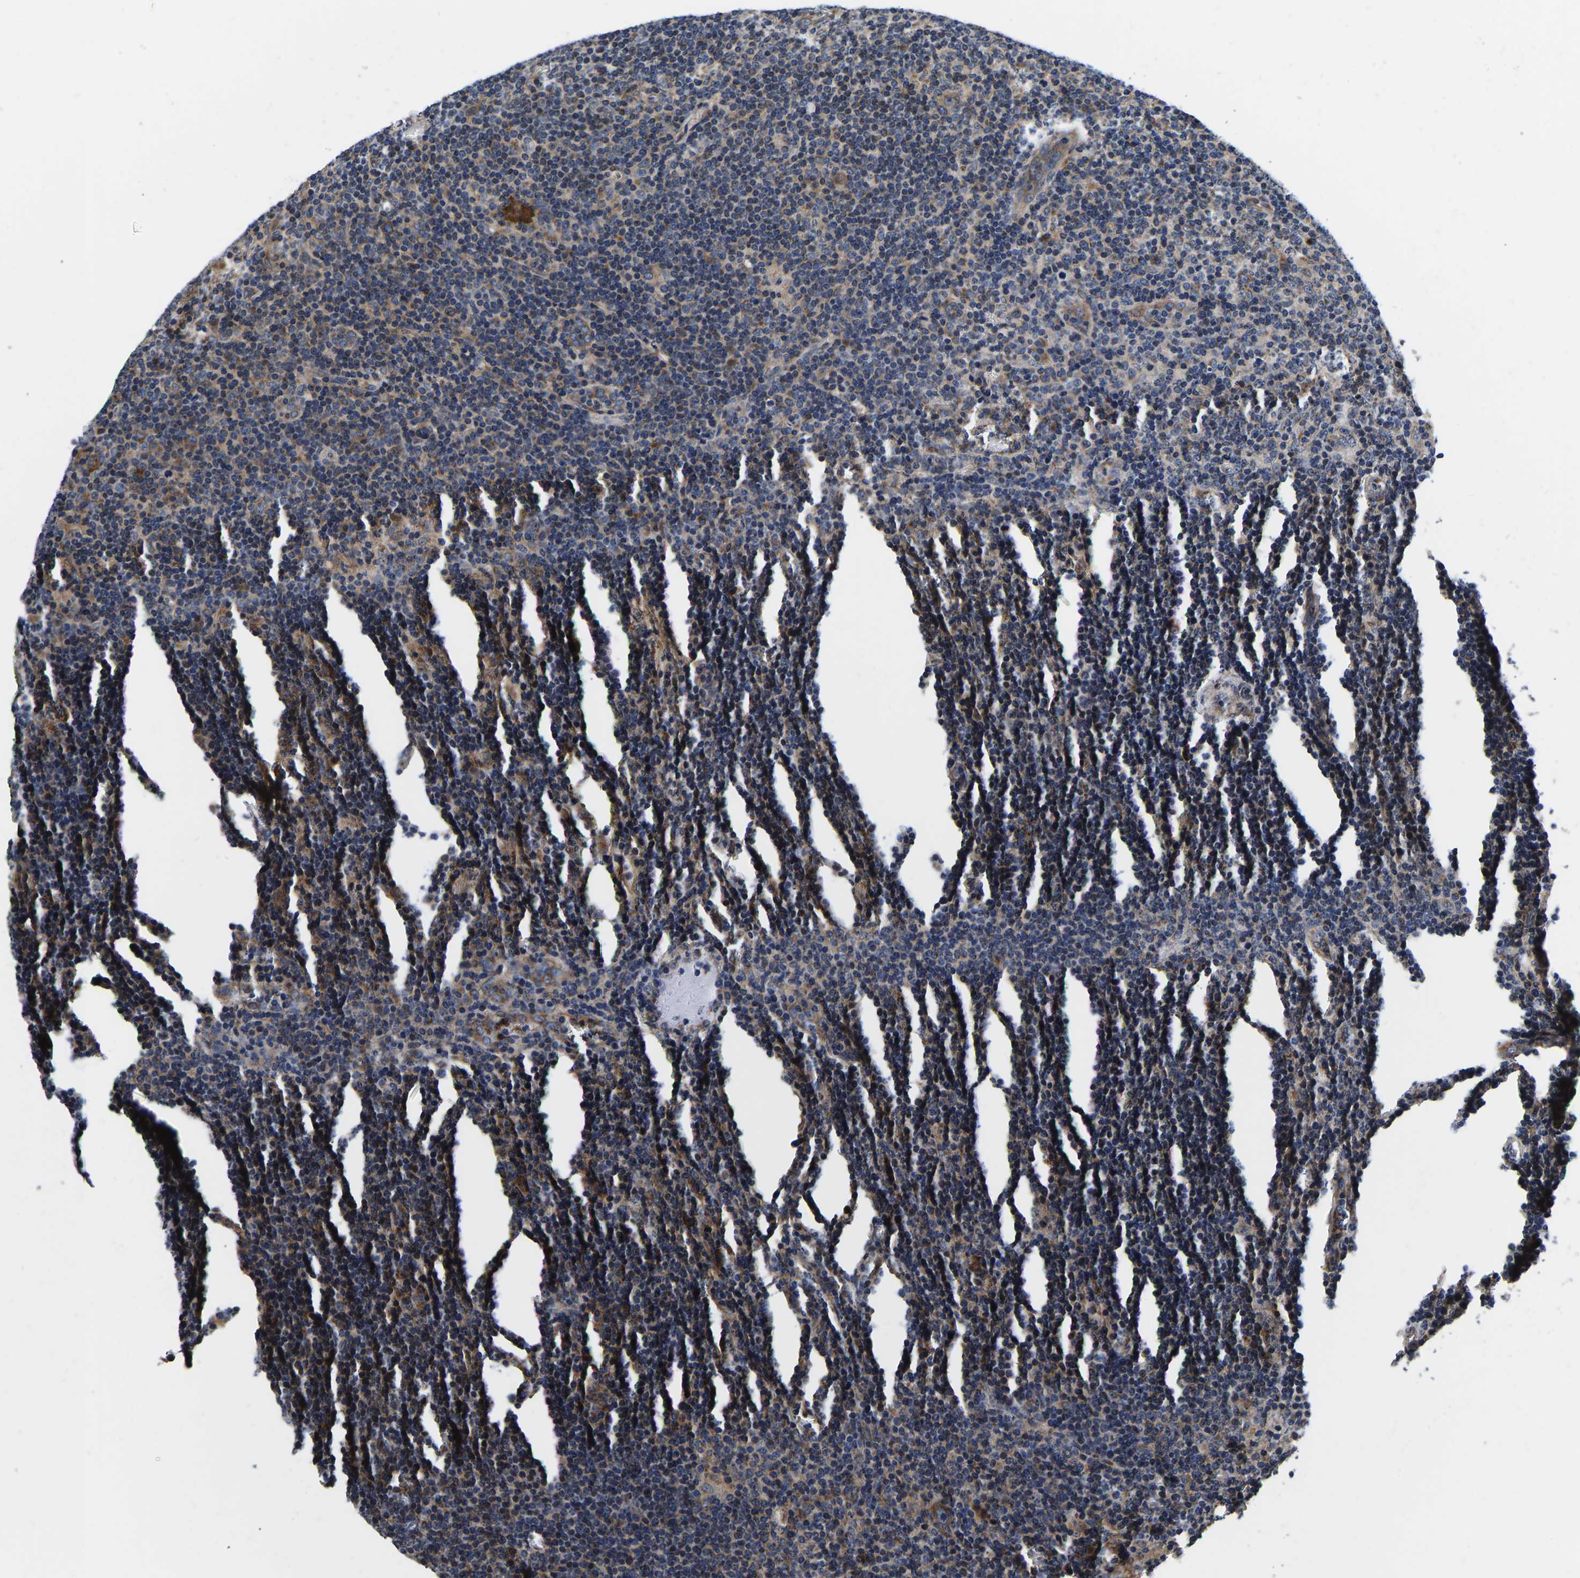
{"staining": {"intensity": "moderate", "quantity": ">75%", "location": "cytoplasmic/membranous"}, "tissue": "lymphoma", "cell_type": "Tumor cells", "image_type": "cancer", "snomed": [{"axis": "morphology", "description": "Hodgkin's disease, NOS"}, {"axis": "topography", "description": "Lymph node"}], "caption": "DAB (3,3'-diaminobenzidine) immunohistochemical staining of human Hodgkin's disease displays moderate cytoplasmic/membranous protein positivity in about >75% of tumor cells. Nuclei are stained in blue.", "gene": "RABAC1", "patient": {"sex": "female", "age": 57}}